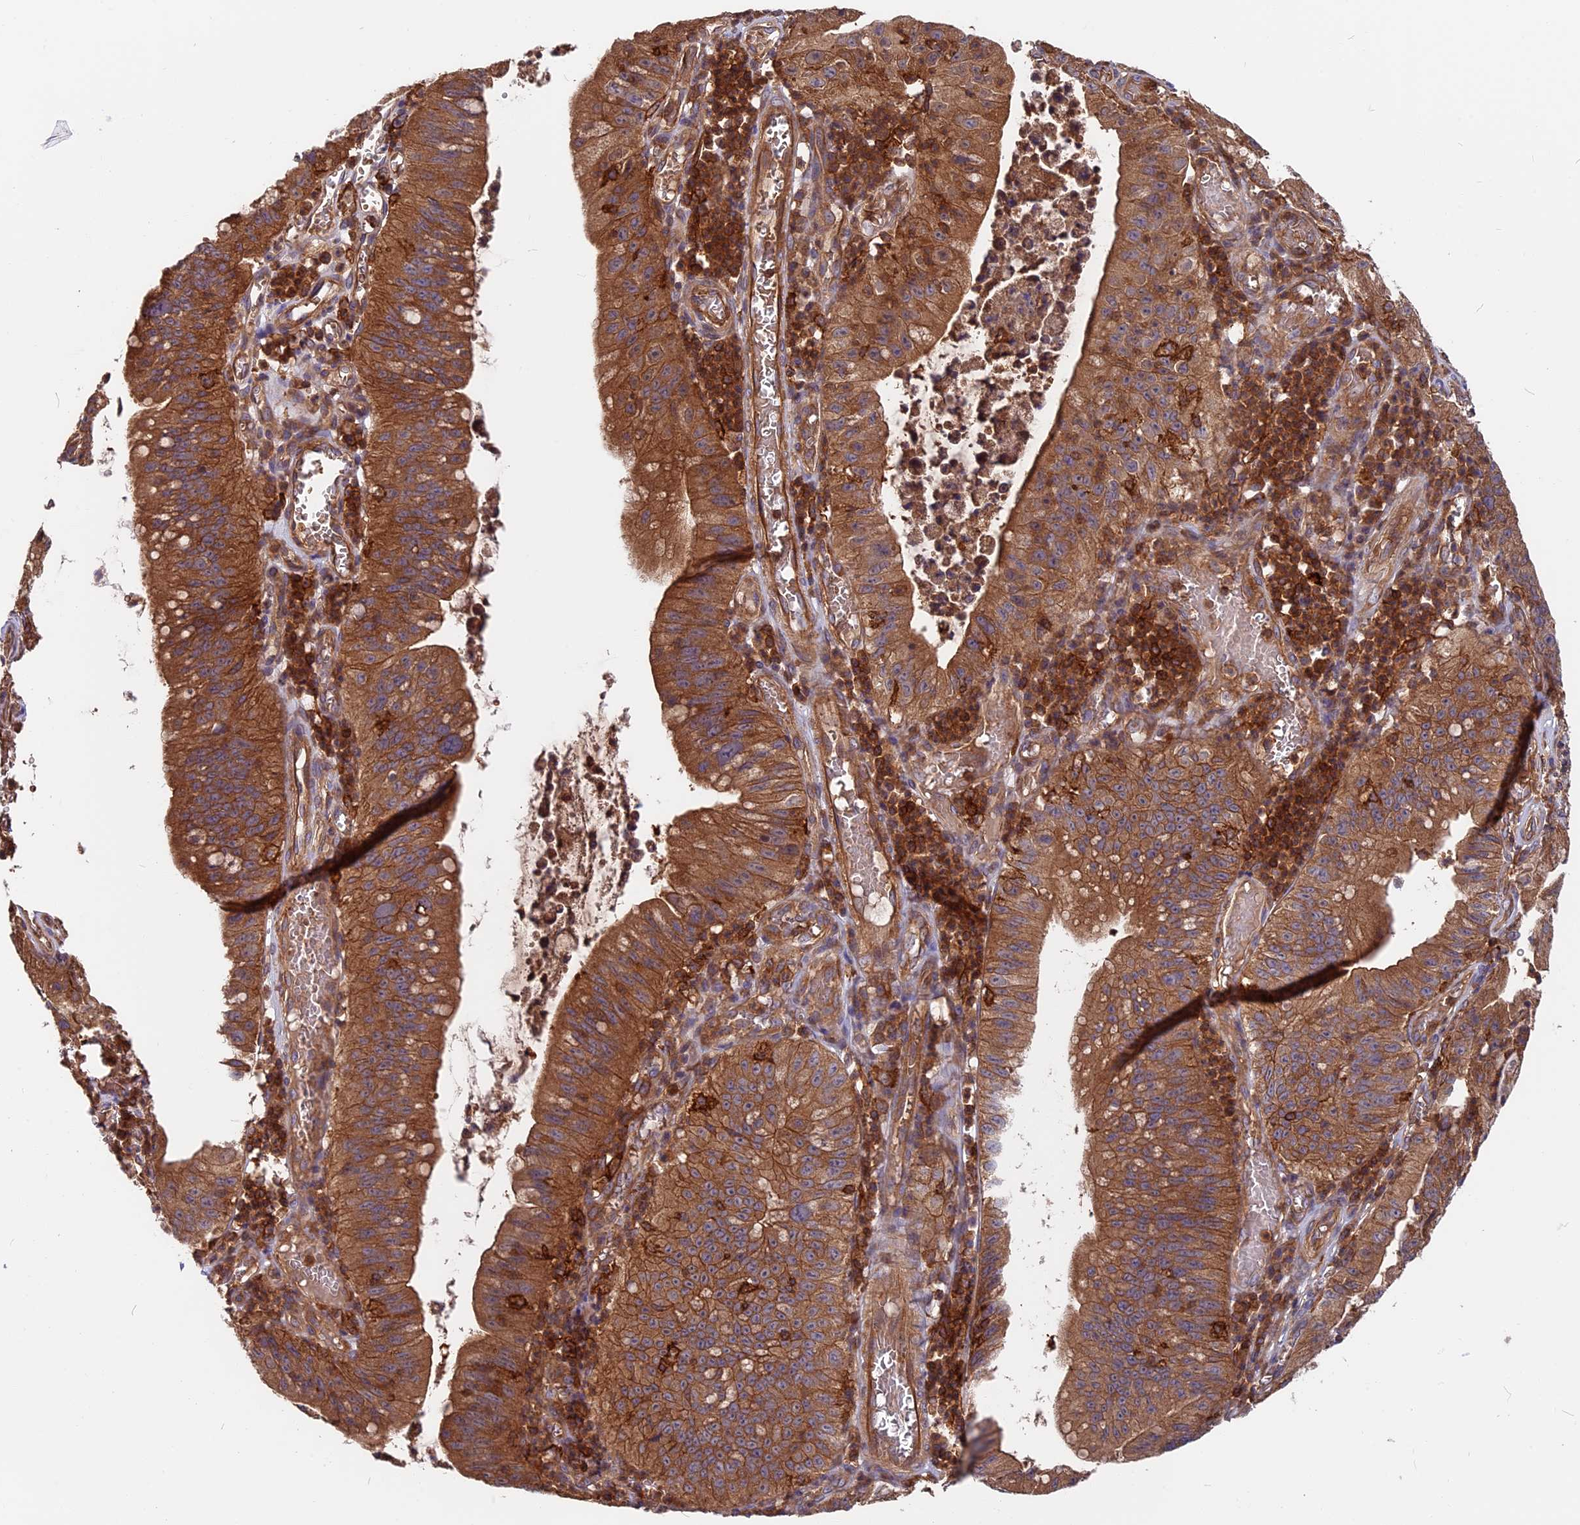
{"staining": {"intensity": "strong", "quantity": ">75%", "location": "cytoplasmic/membranous"}, "tissue": "stomach cancer", "cell_type": "Tumor cells", "image_type": "cancer", "snomed": [{"axis": "morphology", "description": "Adenocarcinoma, NOS"}, {"axis": "topography", "description": "Stomach"}], "caption": "Stomach cancer (adenocarcinoma) stained with immunohistochemistry demonstrates strong cytoplasmic/membranous staining in about >75% of tumor cells.", "gene": "MYO9B", "patient": {"sex": "male", "age": 59}}